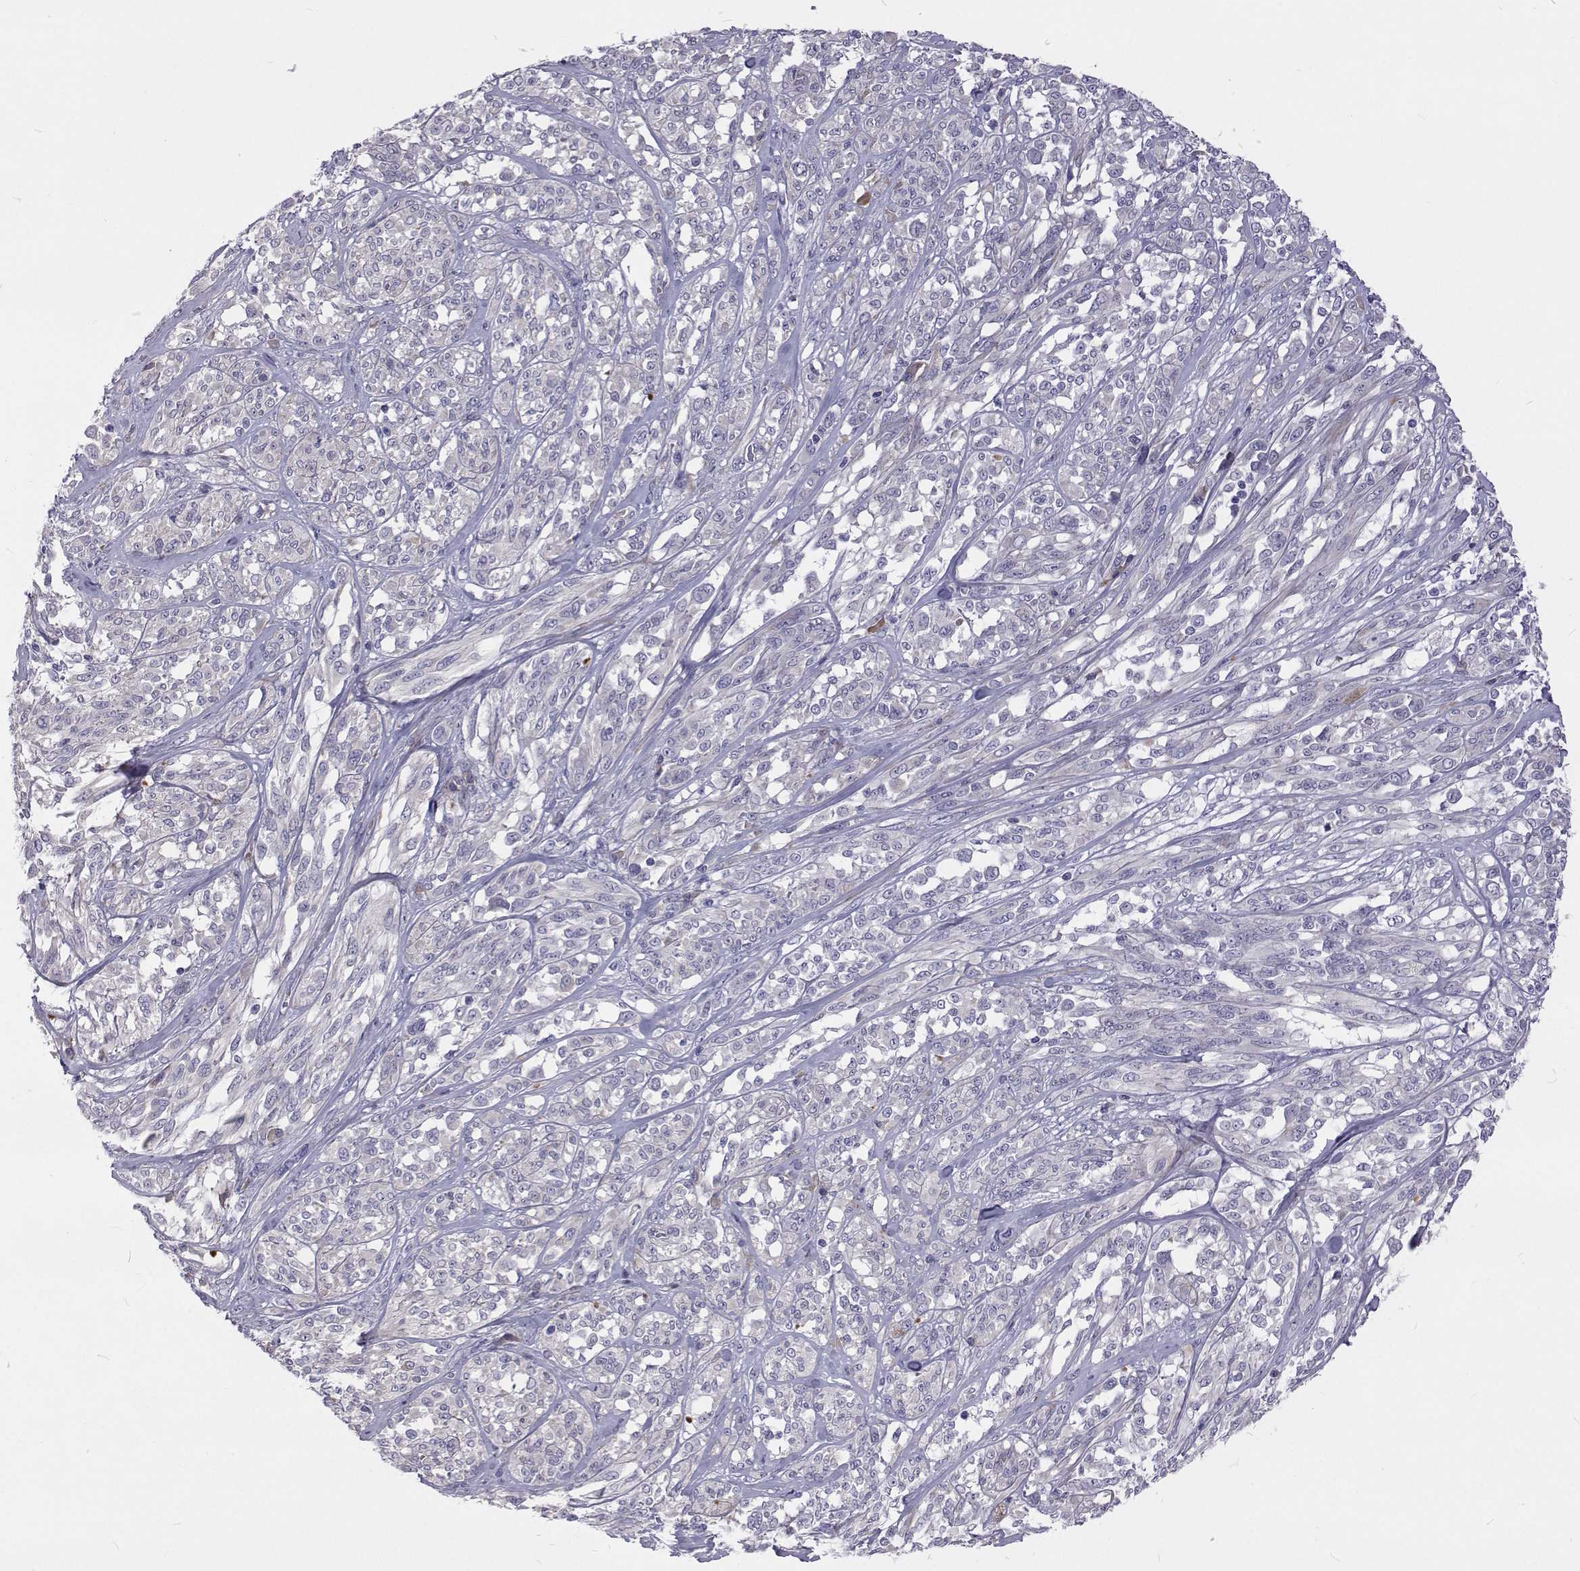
{"staining": {"intensity": "negative", "quantity": "none", "location": "none"}, "tissue": "melanoma", "cell_type": "Tumor cells", "image_type": "cancer", "snomed": [{"axis": "morphology", "description": "Malignant melanoma, NOS"}, {"axis": "topography", "description": "Skin"}], "caption": "Melanoma stained for a protein using IHC reveals no positivity tumor cells.", "gene": "NPR3", "patient": {"sex": "female", "age": 91}}